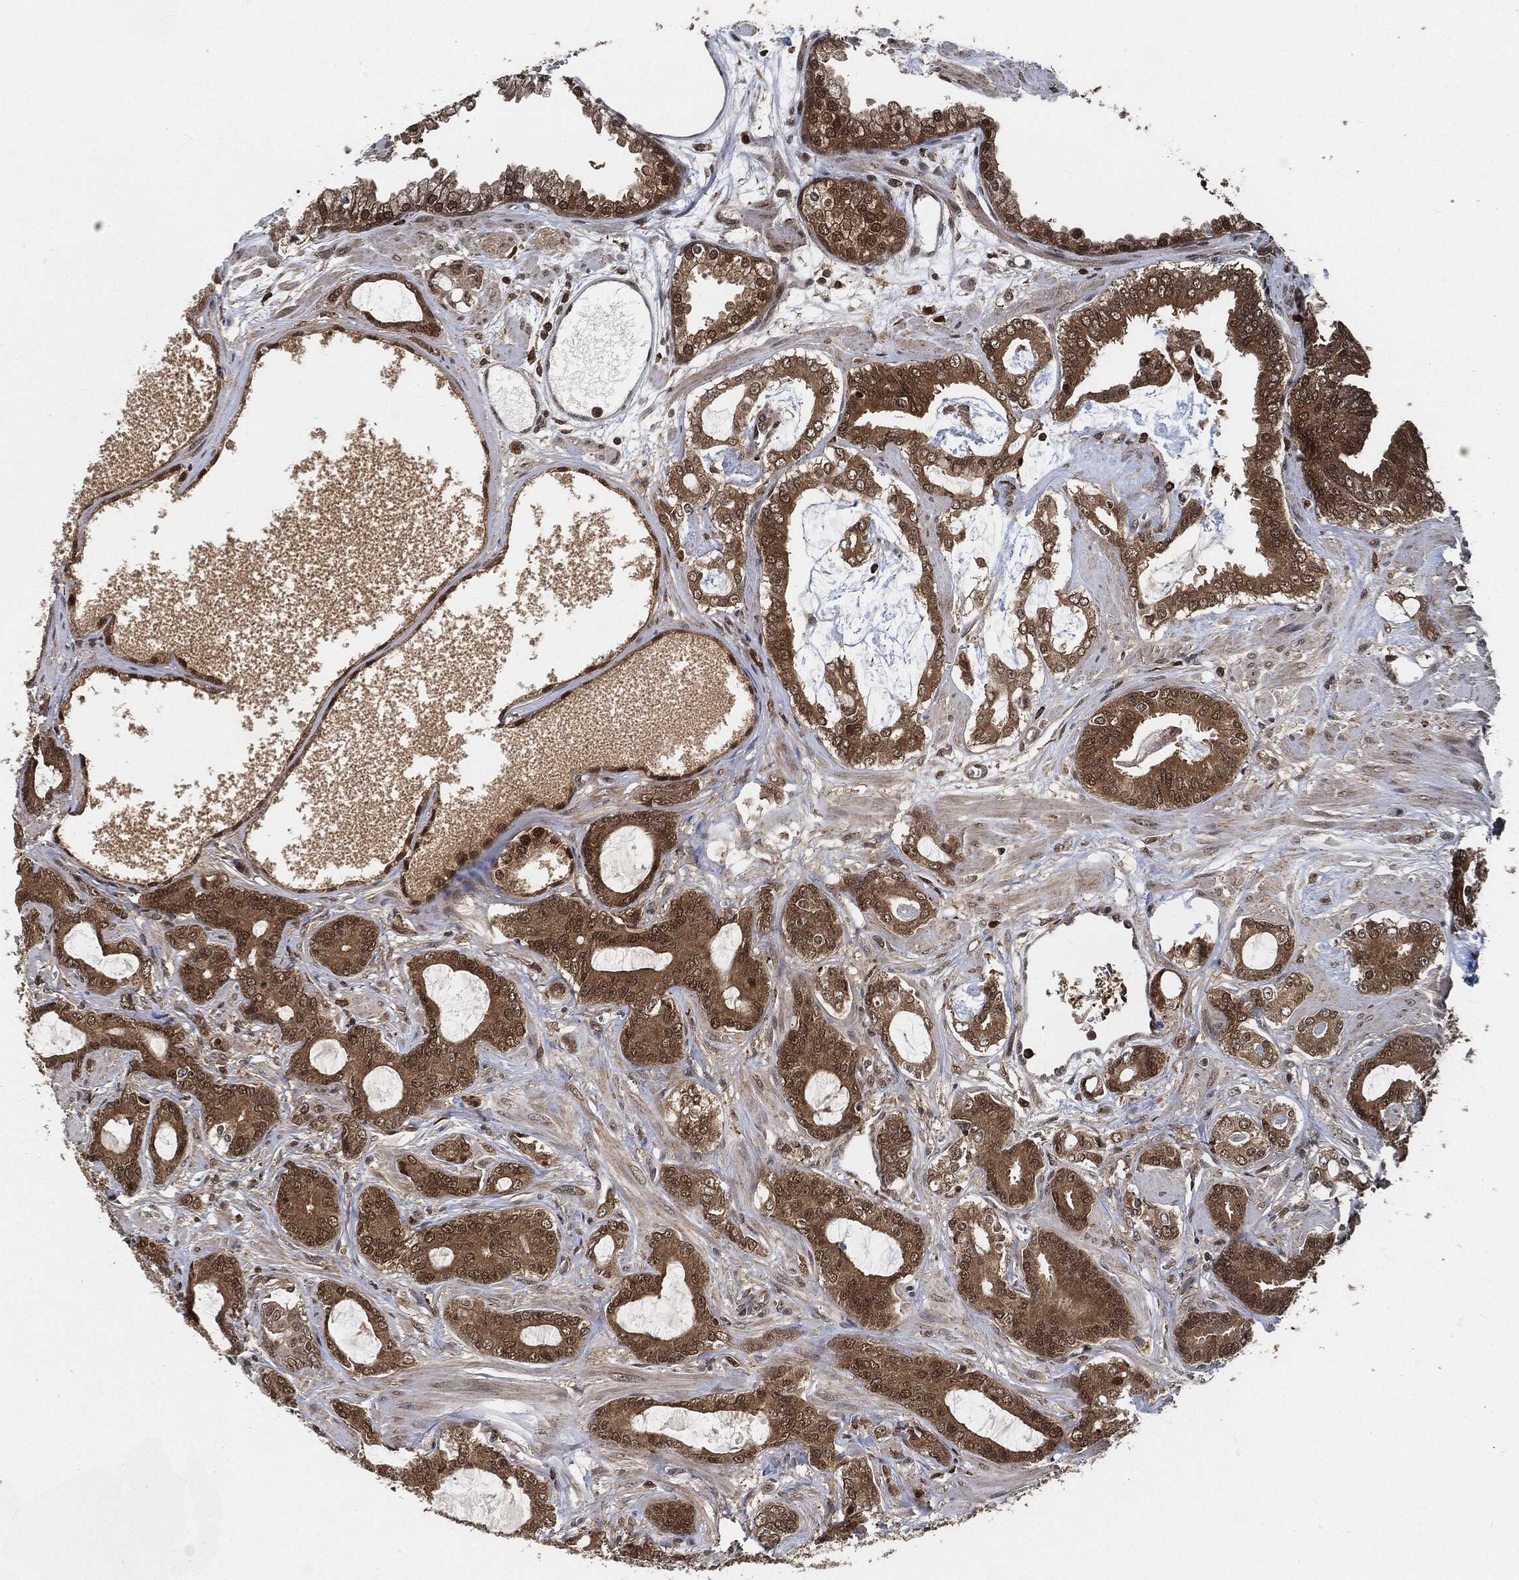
{"staining": {"intensity": "moderate", "quantity": ">75%", "location": "cytoplasmic/membranous,nuclear"}, "tissue": "prostate cancer", "cell_type": "Tumor cells", "image_type": "cancer", "snomed": [{"axis": "morphology", "description": "Adenocarcinoma, NOS"}, {"axis": "topography", "description": "Prostate"}], "caption": "Protein analysis of prostate cancer (adenocarcinoma) tissue exhibits moderate cytoplasmic/membranous and nuclear staining in about >75% of tumor cells.", "gene": "CUTA", "patient": {"sex": "male", "age": 55}}